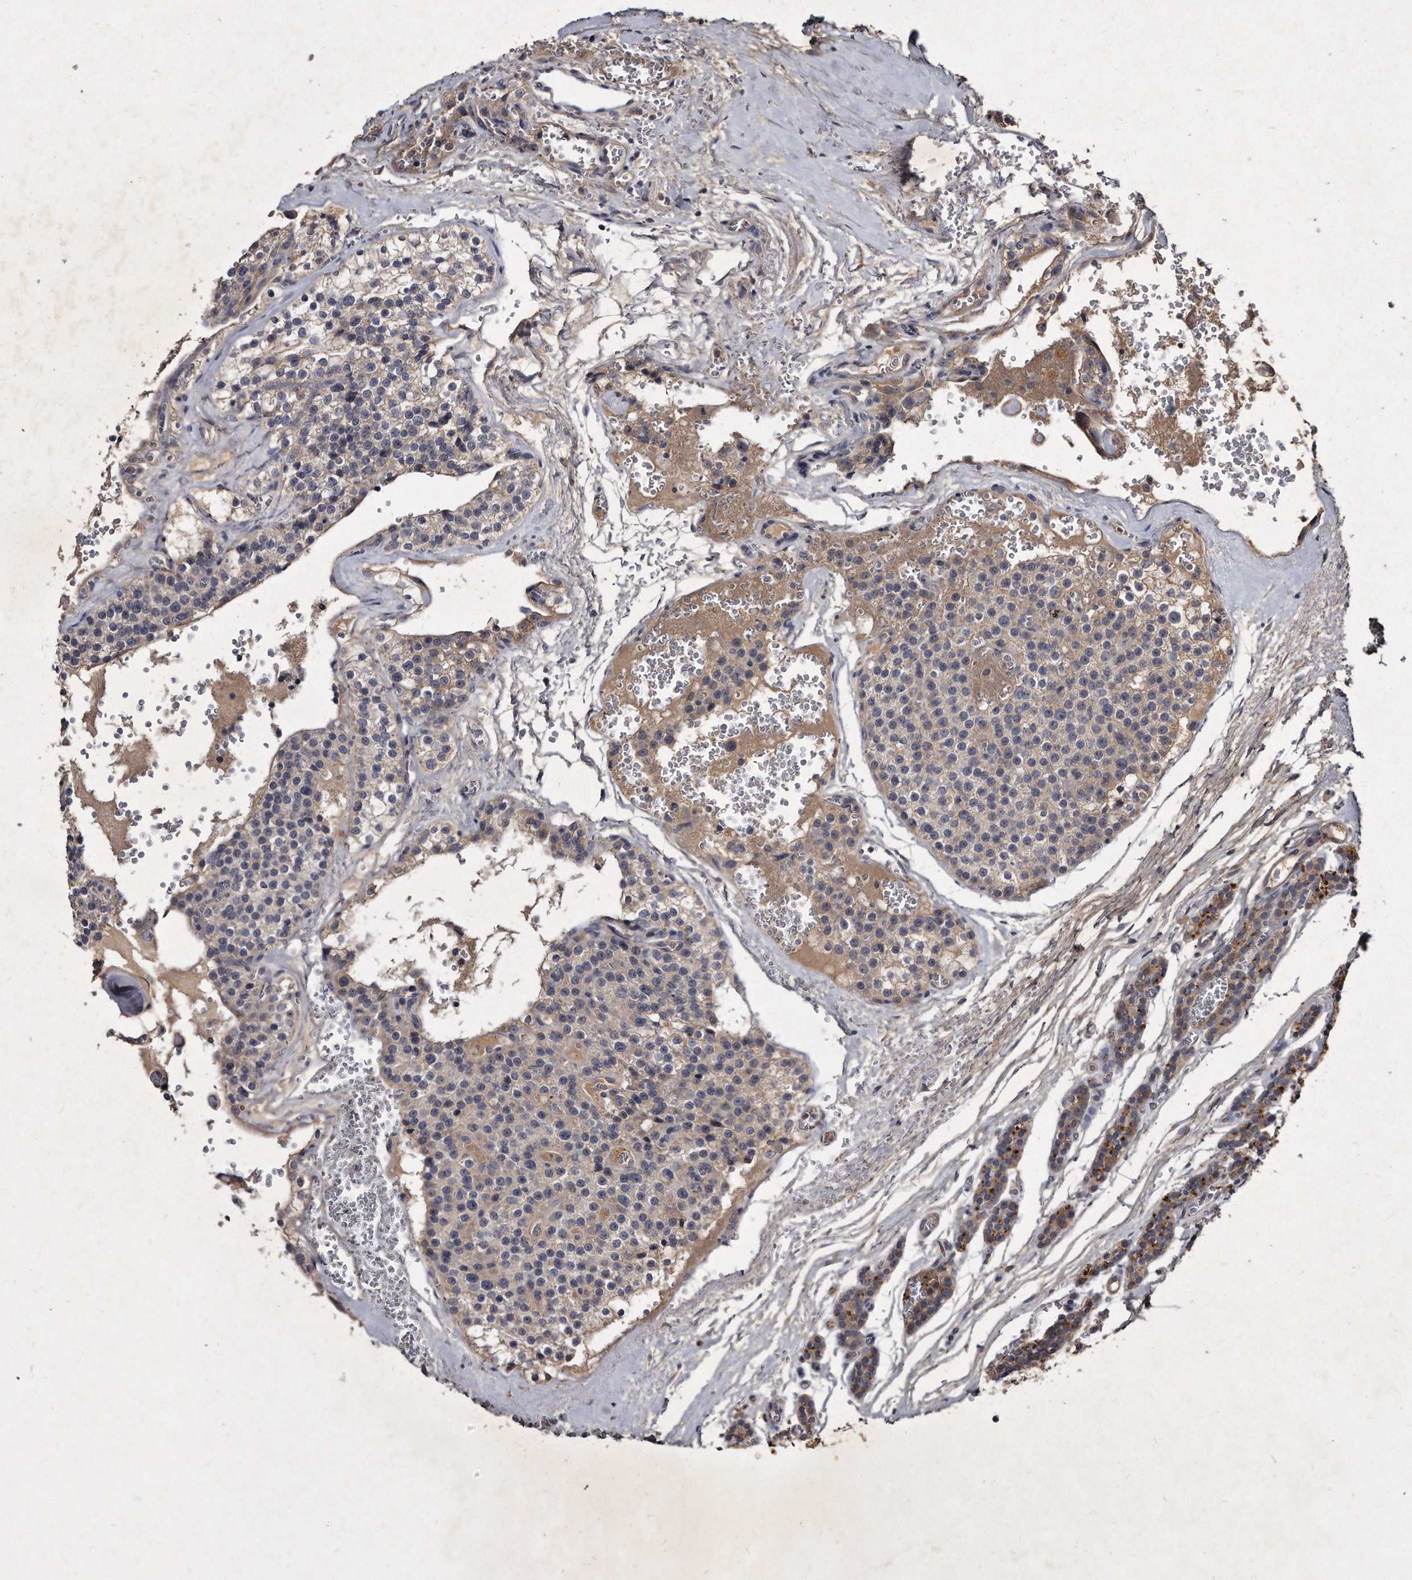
{"staining": {"intensity": "weak", "quantity": ">75%", "location": "cytoplasmic/membranous"}, "tissue": "parathyroid gland", "cell_type": "Glandular cells", "image_type": "normal", "snomed": [{"axis": "morphology", "description": "Normal tissue, NOS"}, {"axis": "topography", "description": "Parathyroid gland"}], "caption": "A brown stain labels weak cytoplasmic/membranous expression of a protein in glandular cells of benign parathyroid gland. Using DAB (3,3'-diaminobenzidine) (brown) and hematoxylin (blue) stains, captured at high magnification using brightfield microscopy.", "gene": "KLHDC3", "patient": {"sex": "female", "age": 64}}